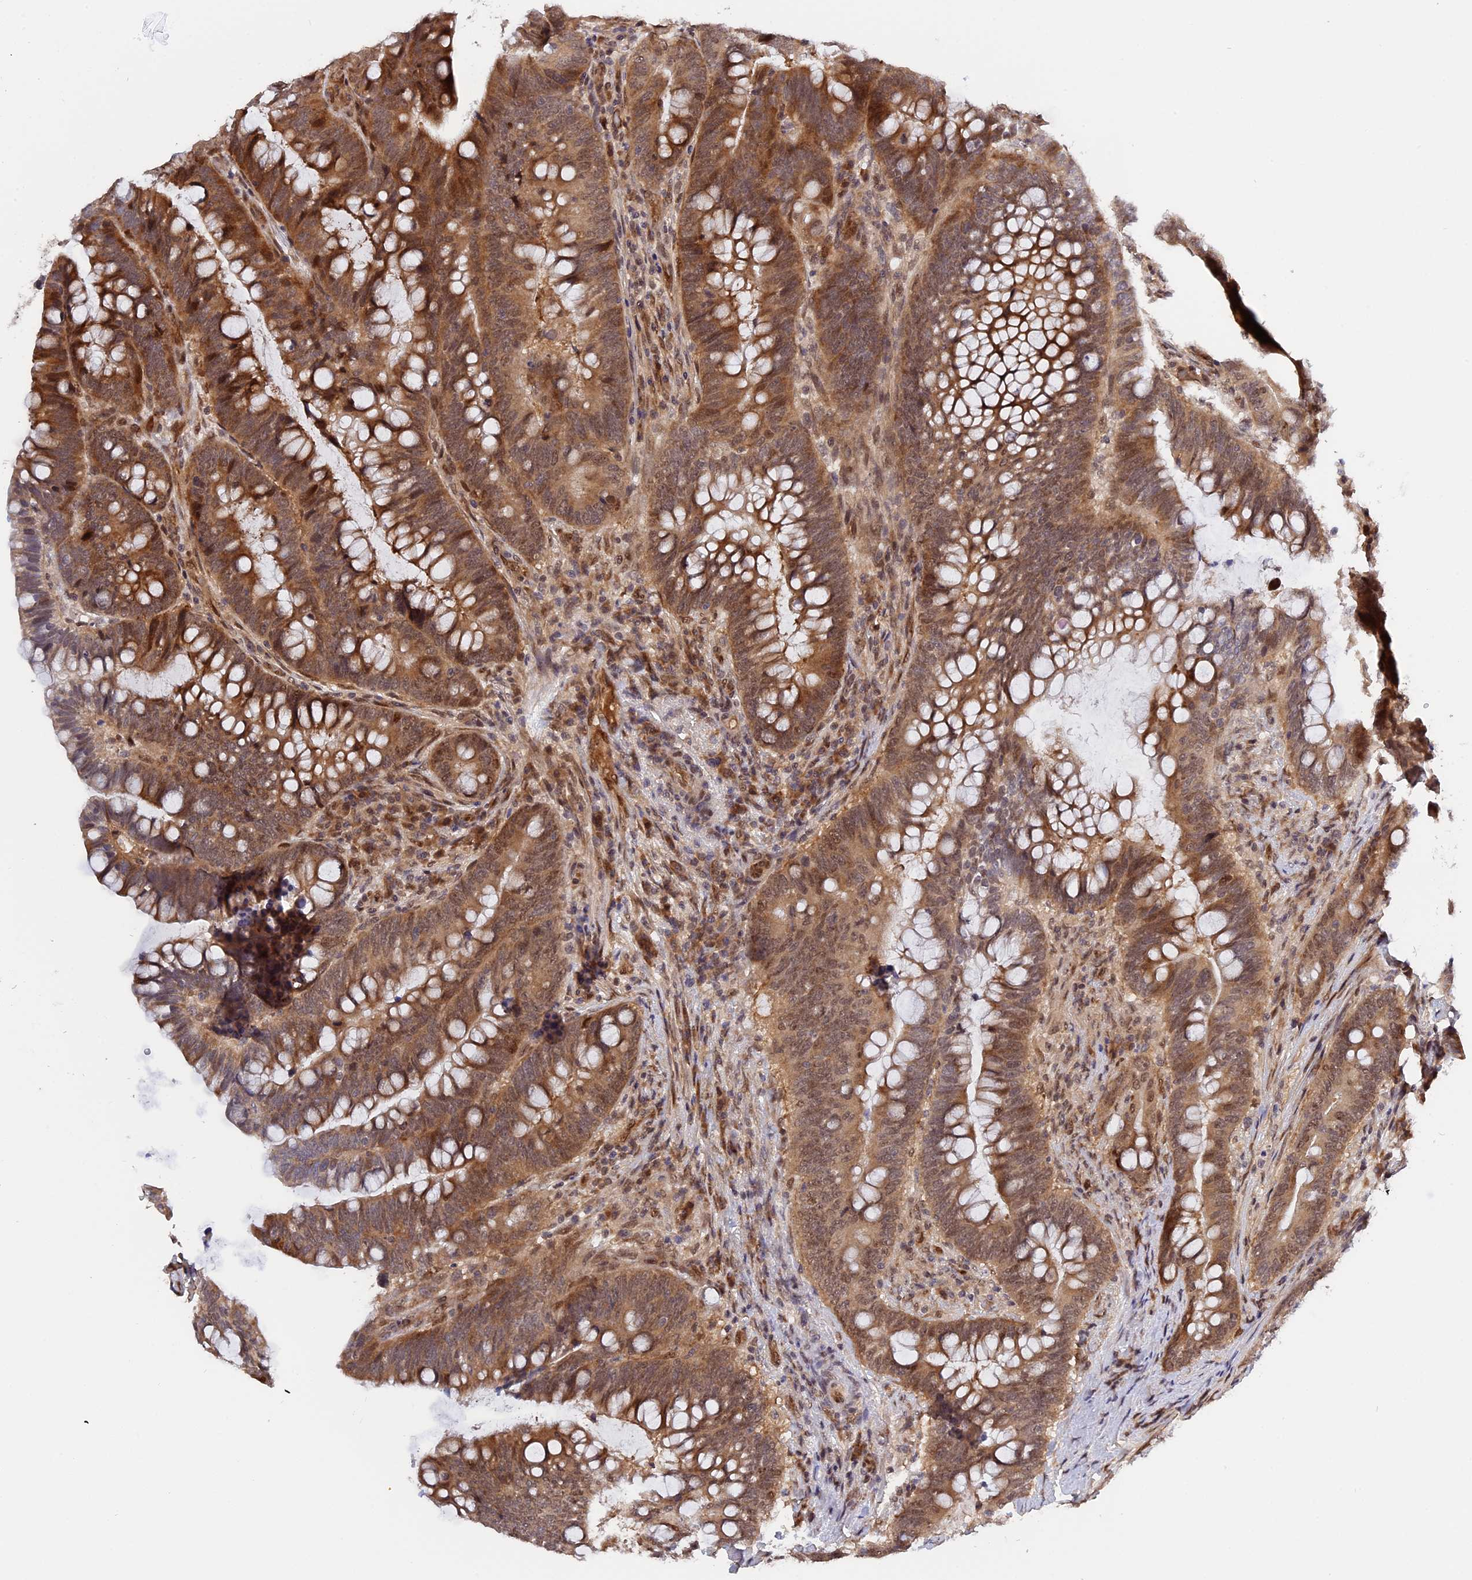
{"staining": {"intensity": "moderate", "quantity": ">75%", "location": "cytoplasmic/membranous,nuclear"}, "tissue": "colorectal cancer", "cell_type": "Tumor cells", "image_type": "cancer", "snomed": [{"axis": "morphology", "description": "Adenocarcinoma, NOS"}, {"axis": "topography", "description": "Colon"}], "caption": "DAB (3,3'-diaminobenzidine) immunohistochemical staining of colorectal cancer (adenocarcinoma) demonstrates moderate cytoplasmic/membranous and nuclear protein positivity in approximately >75% of tumor cells.", "gene": "ZNF428", "patient": {"sex": "female", "age": 66}}